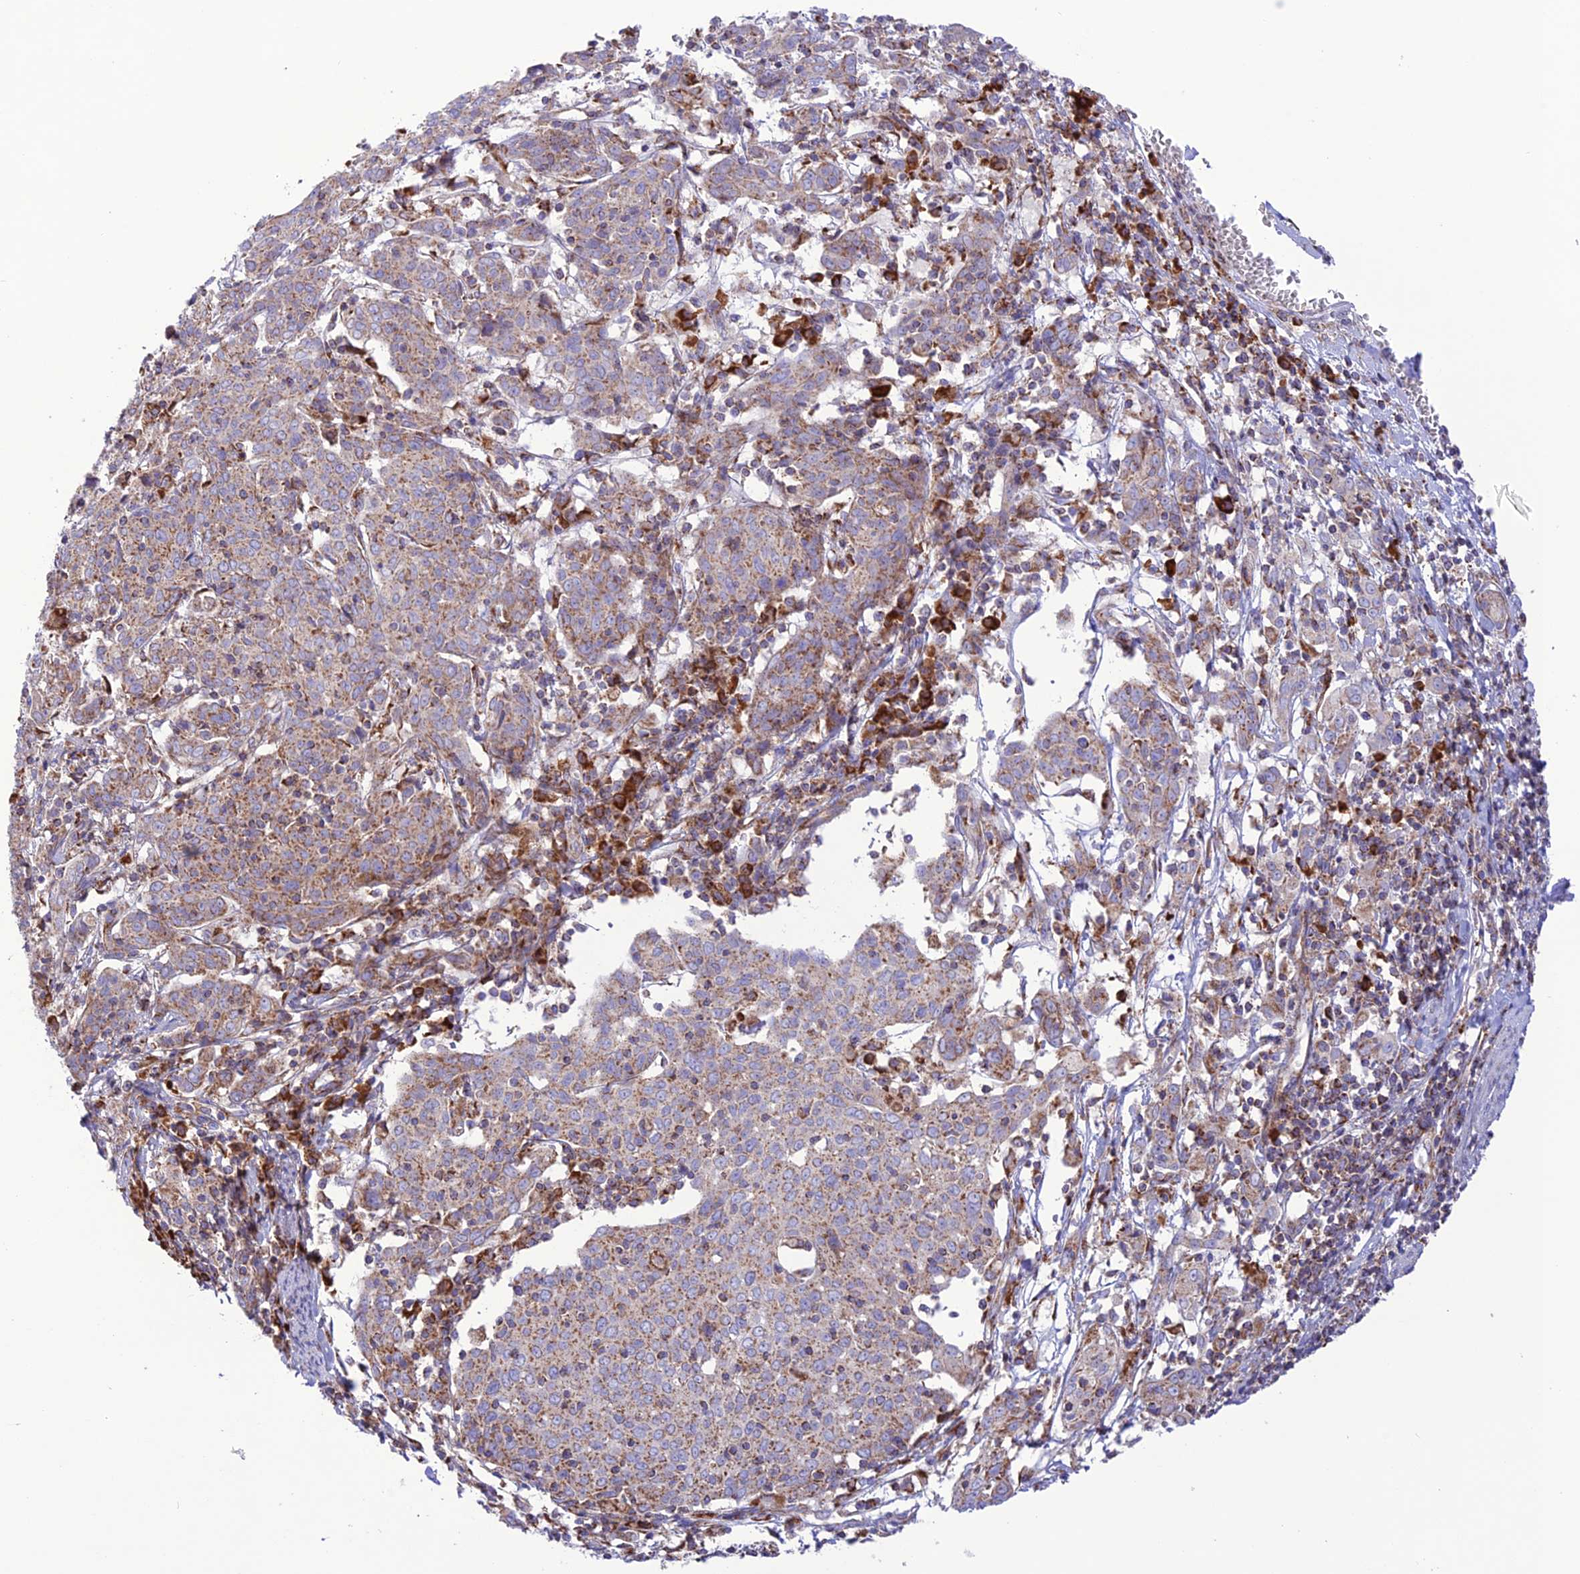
{"staining": {"intensity": "weak", "quantity": ">75%", "location": "cytoplasmic/membranous"}, "tissue": "cervical cancer", "cell_type": "Tumor cells", "image_type": "cancer", "snomed": [{"axis": "morphology", "description": "Squamous cell carcinoma, NOS"}, {"axis": "topography", "description": "Cervix"}], "caption": "Human cervical cancer (squamous cell carcinoma) stained for a protein (brown) demonstrates weak cytoplasmic/membranous positive staining in about >75% of tumor cells.", "gene": "UAP1L1", "patient": {"sex": "female", "age": 67}}